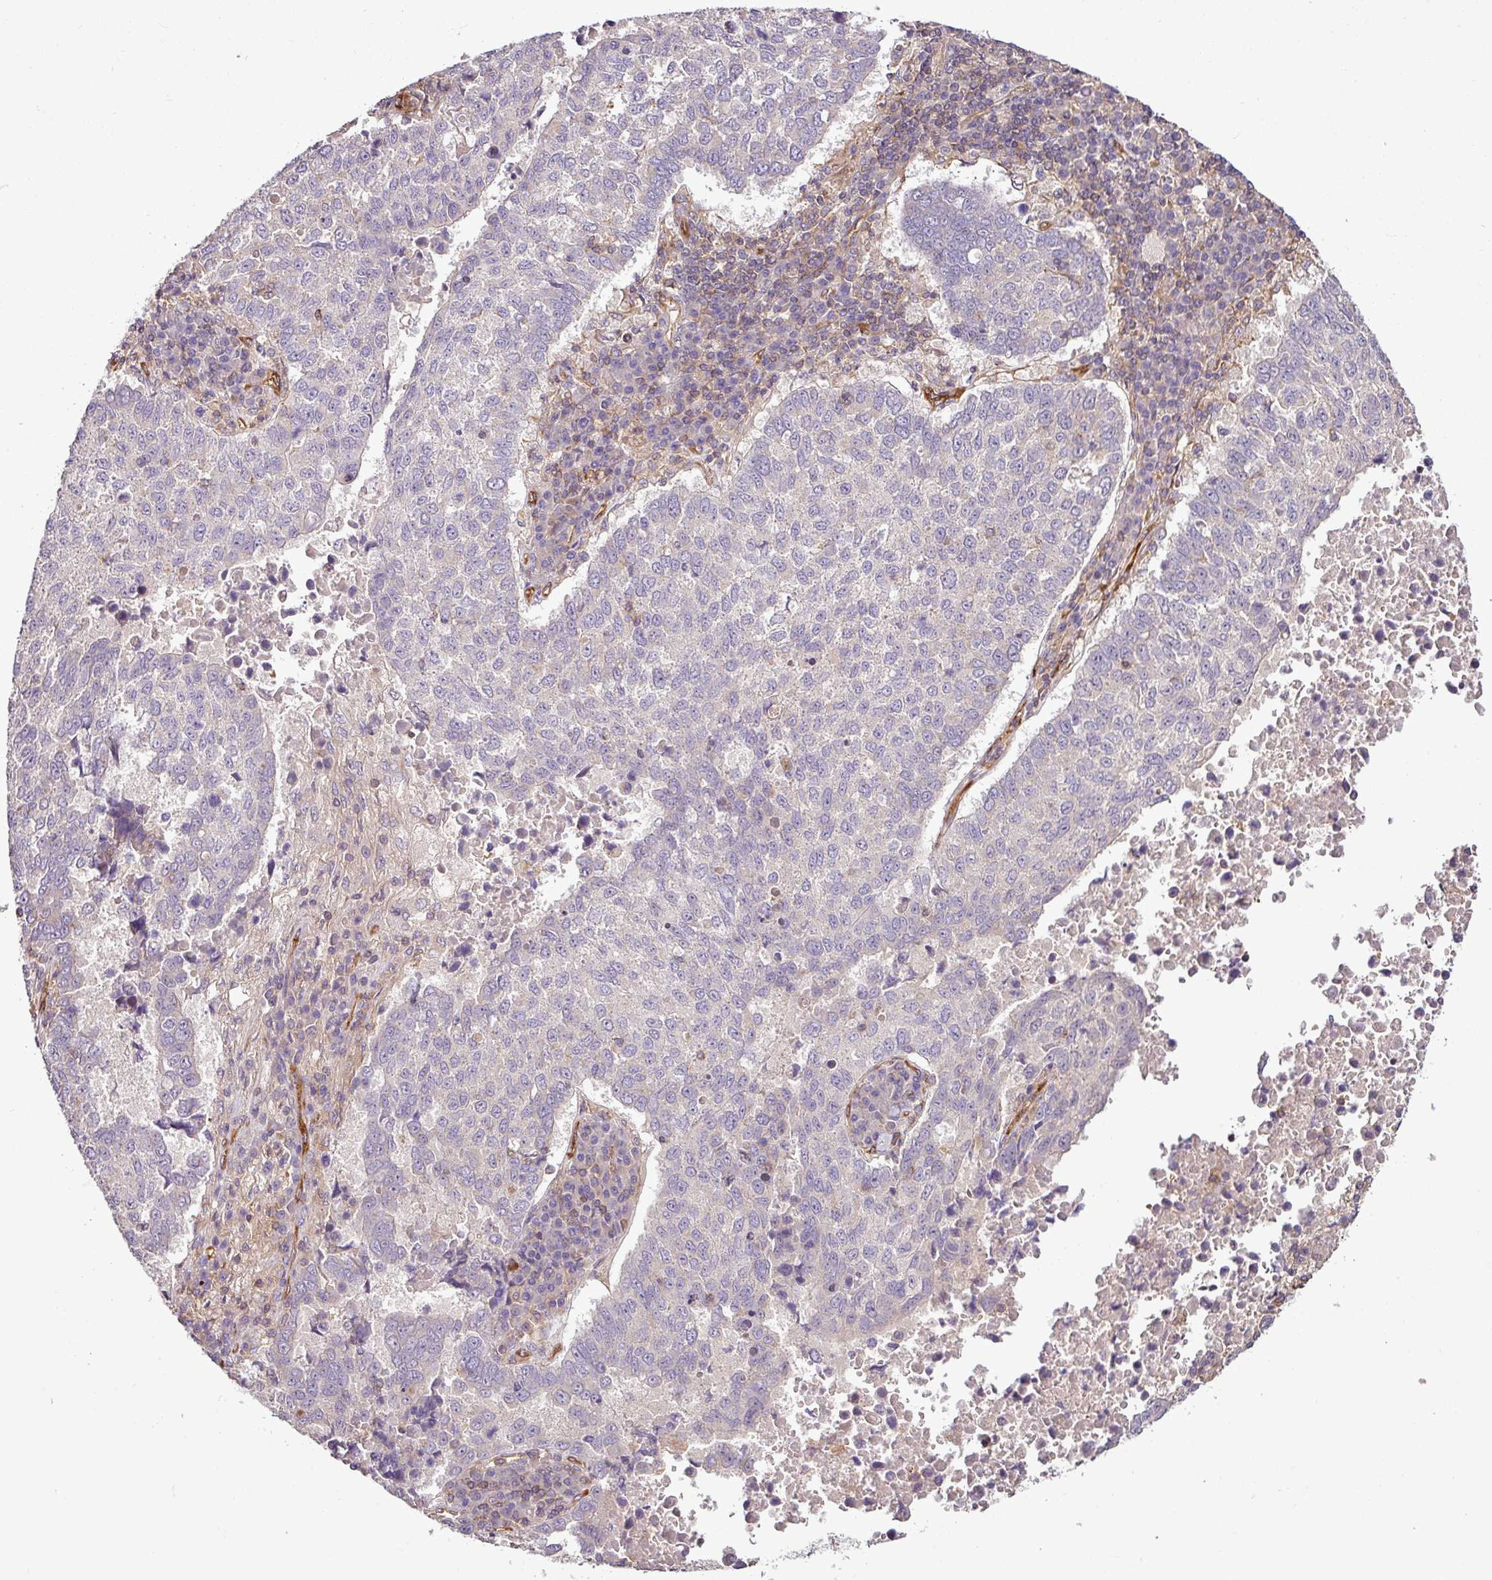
{"staining": {"intensity": "negative", "quantity": "none", "location": "none"}, "tissue": "lung cancer", "cell_type": "Tumor cells", "image_type": "cancer", "snomed": [{"axis": "morphology", "description": "Squamous cell carcinoma, NOS"}, {"axis": "topography", "description": "Lung"}], "caption": "Immunohistochemistry (IHC) photomicrograph of neoplastic tissue: lung cancer stained with DAB (3,3'-diaminobenzidine) exhibits no significant protein staining in tumor cells. The staining was performed using DAB to visualize the protein expression in brown, while the nuclei were stained in blue with hematoxylin (Magnification: 20x).", "gene": "ZNF106", "patient": {"sex": "male", "age": 73}}